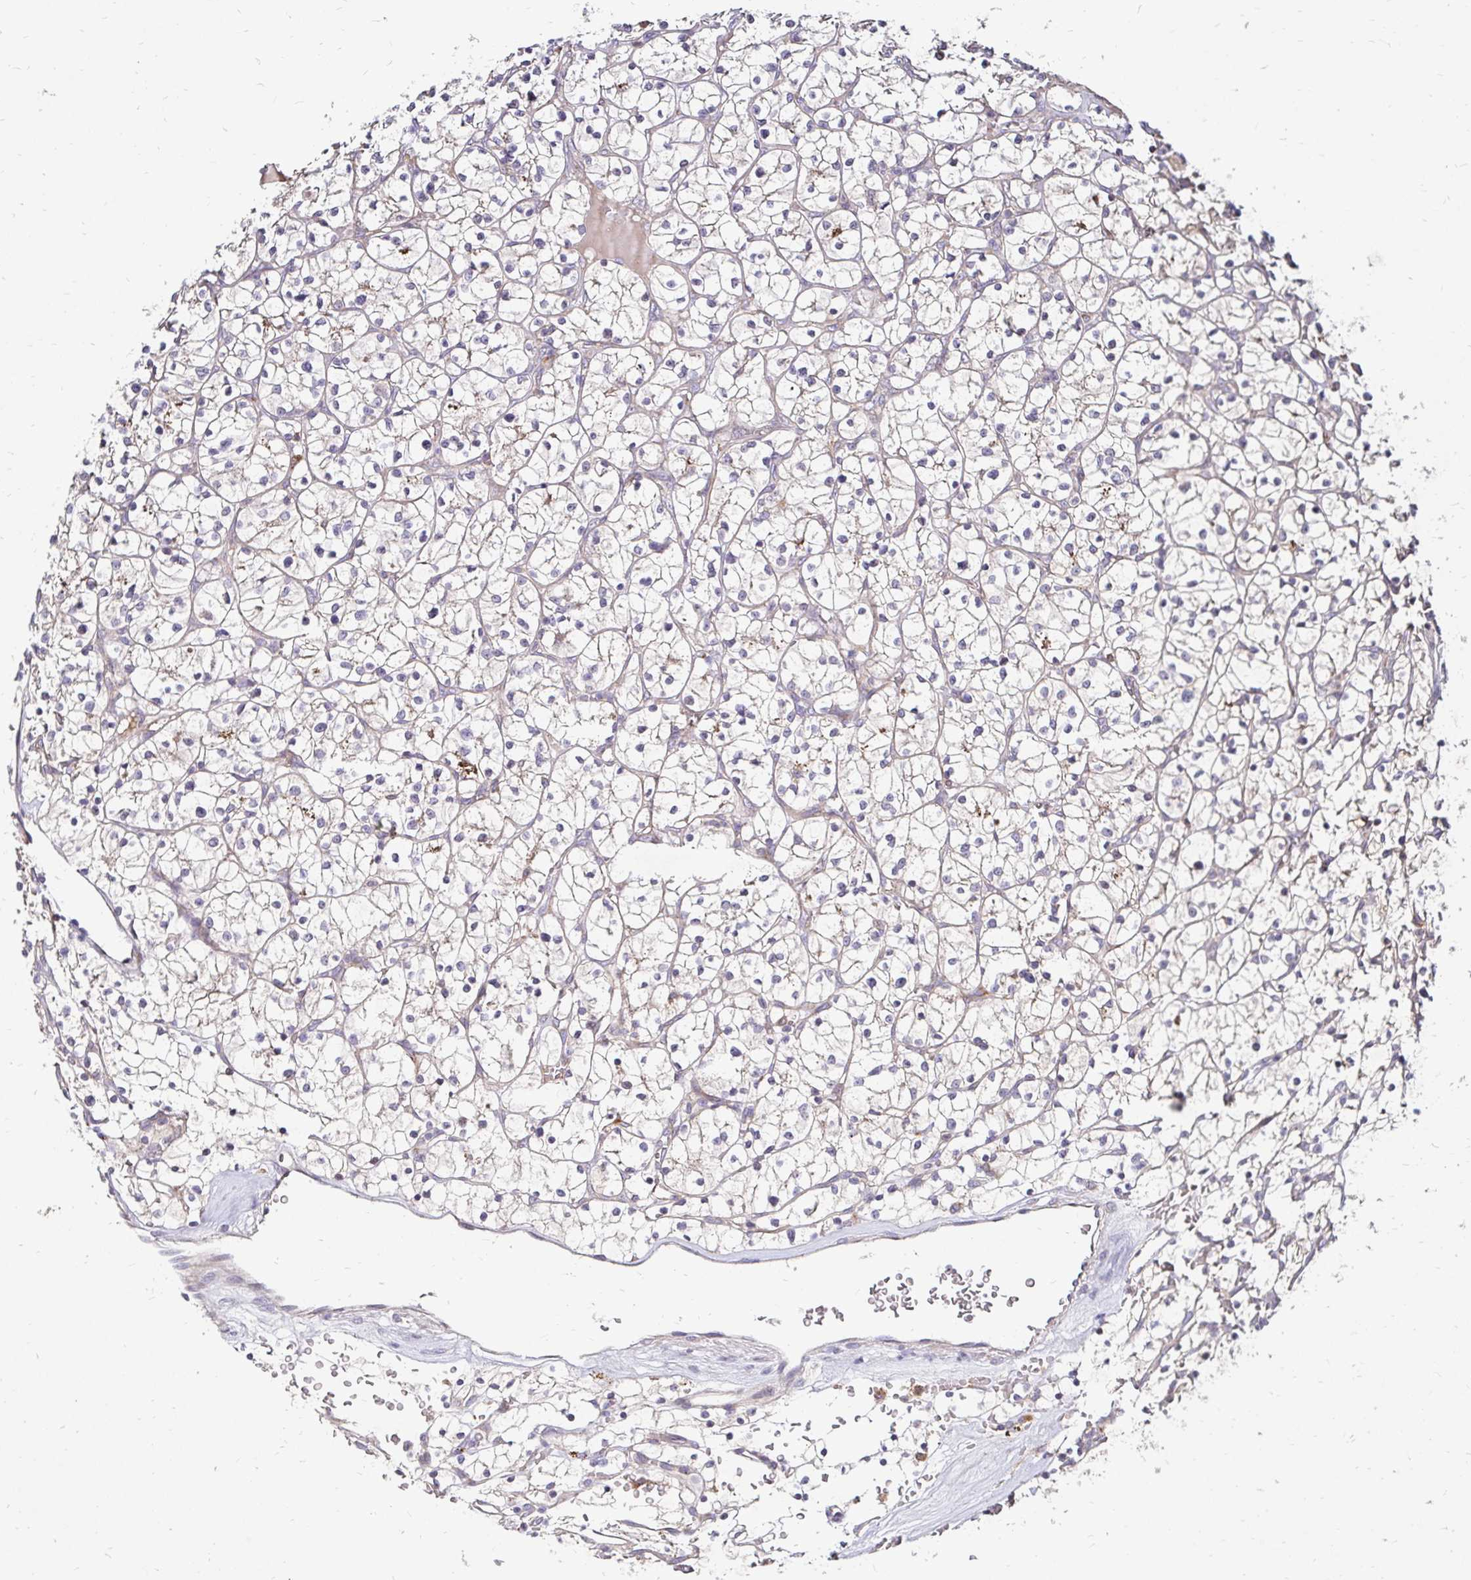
{"staining": {"intensity": "negative", "quantity": "none", "location": "none"}, "tissue": "renal cancer", "cell_type": "Tumor cells", "image_type": "cancer", "snomed": [{"axis": "morphology", "description": "Adenocarcinoma, NOS"}, {"axis": "topography", "description": "Kidney"}], "caption": "Tumor cells show no significant positivity in renal cancer. (DAB immunohistochemistry (IHC), high magnification).", "gene": "IDUA", "patient": {"sex": "female", "age": 64}}